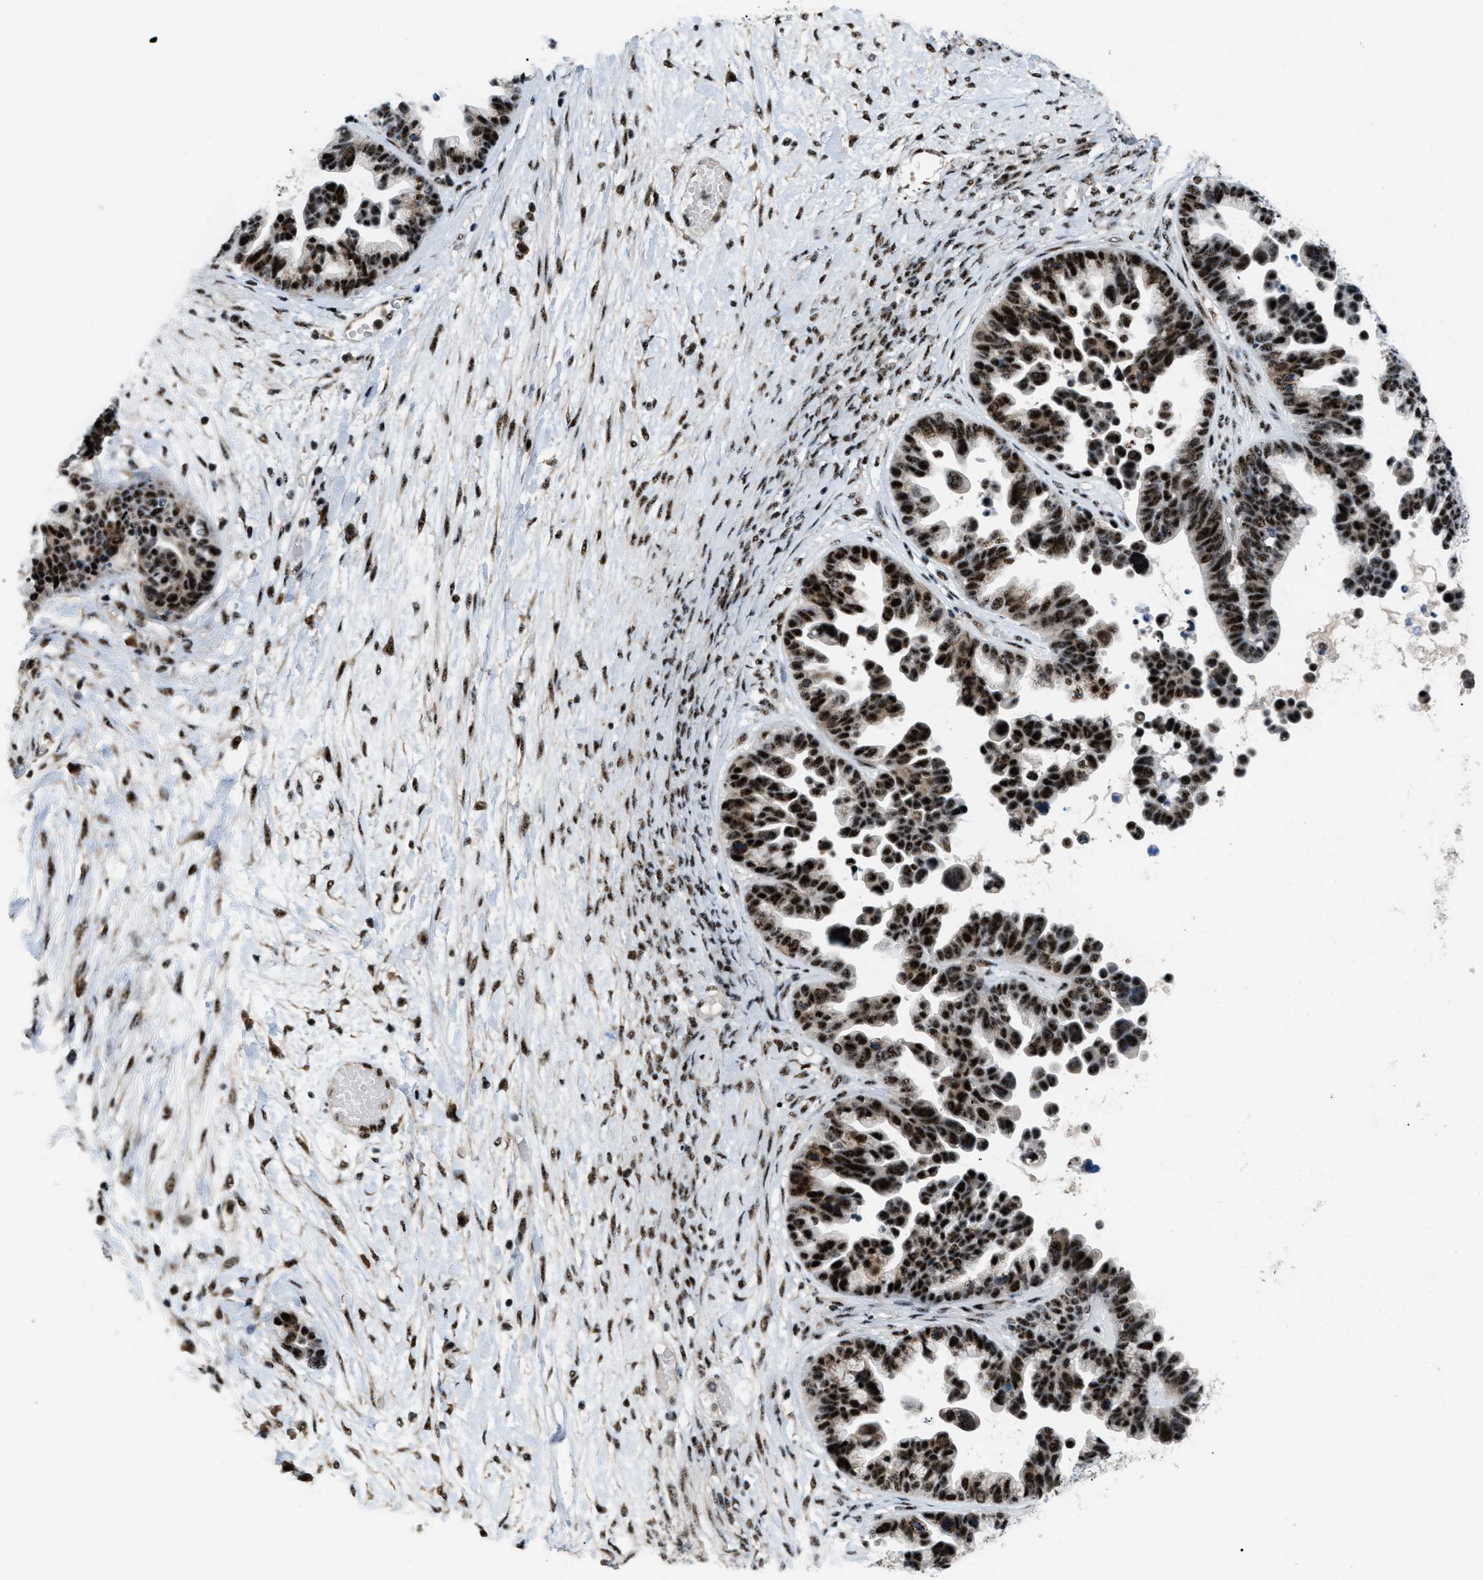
{"staining": {"intensity": "strong", "quantity": ">75%", "location": "nuclear"}, "tissue": "ovarian cancer", "cell_type": "Tumor cells", "image_type": "cancer", "snomed": [{"axis": "morphology", "description": "Cystadenocarcinoma, serous, NOS"}, {"axis": "topography", "description": "Ovary"}], "caption": "Human ovarian serous cystadenocarcinoma stained for a protein (brown) demonstrates strong nuclear positive positivity in about >75% of tumor cells.", "gene": "CDR2", "patient": {"sex": "female", "age": 56}}